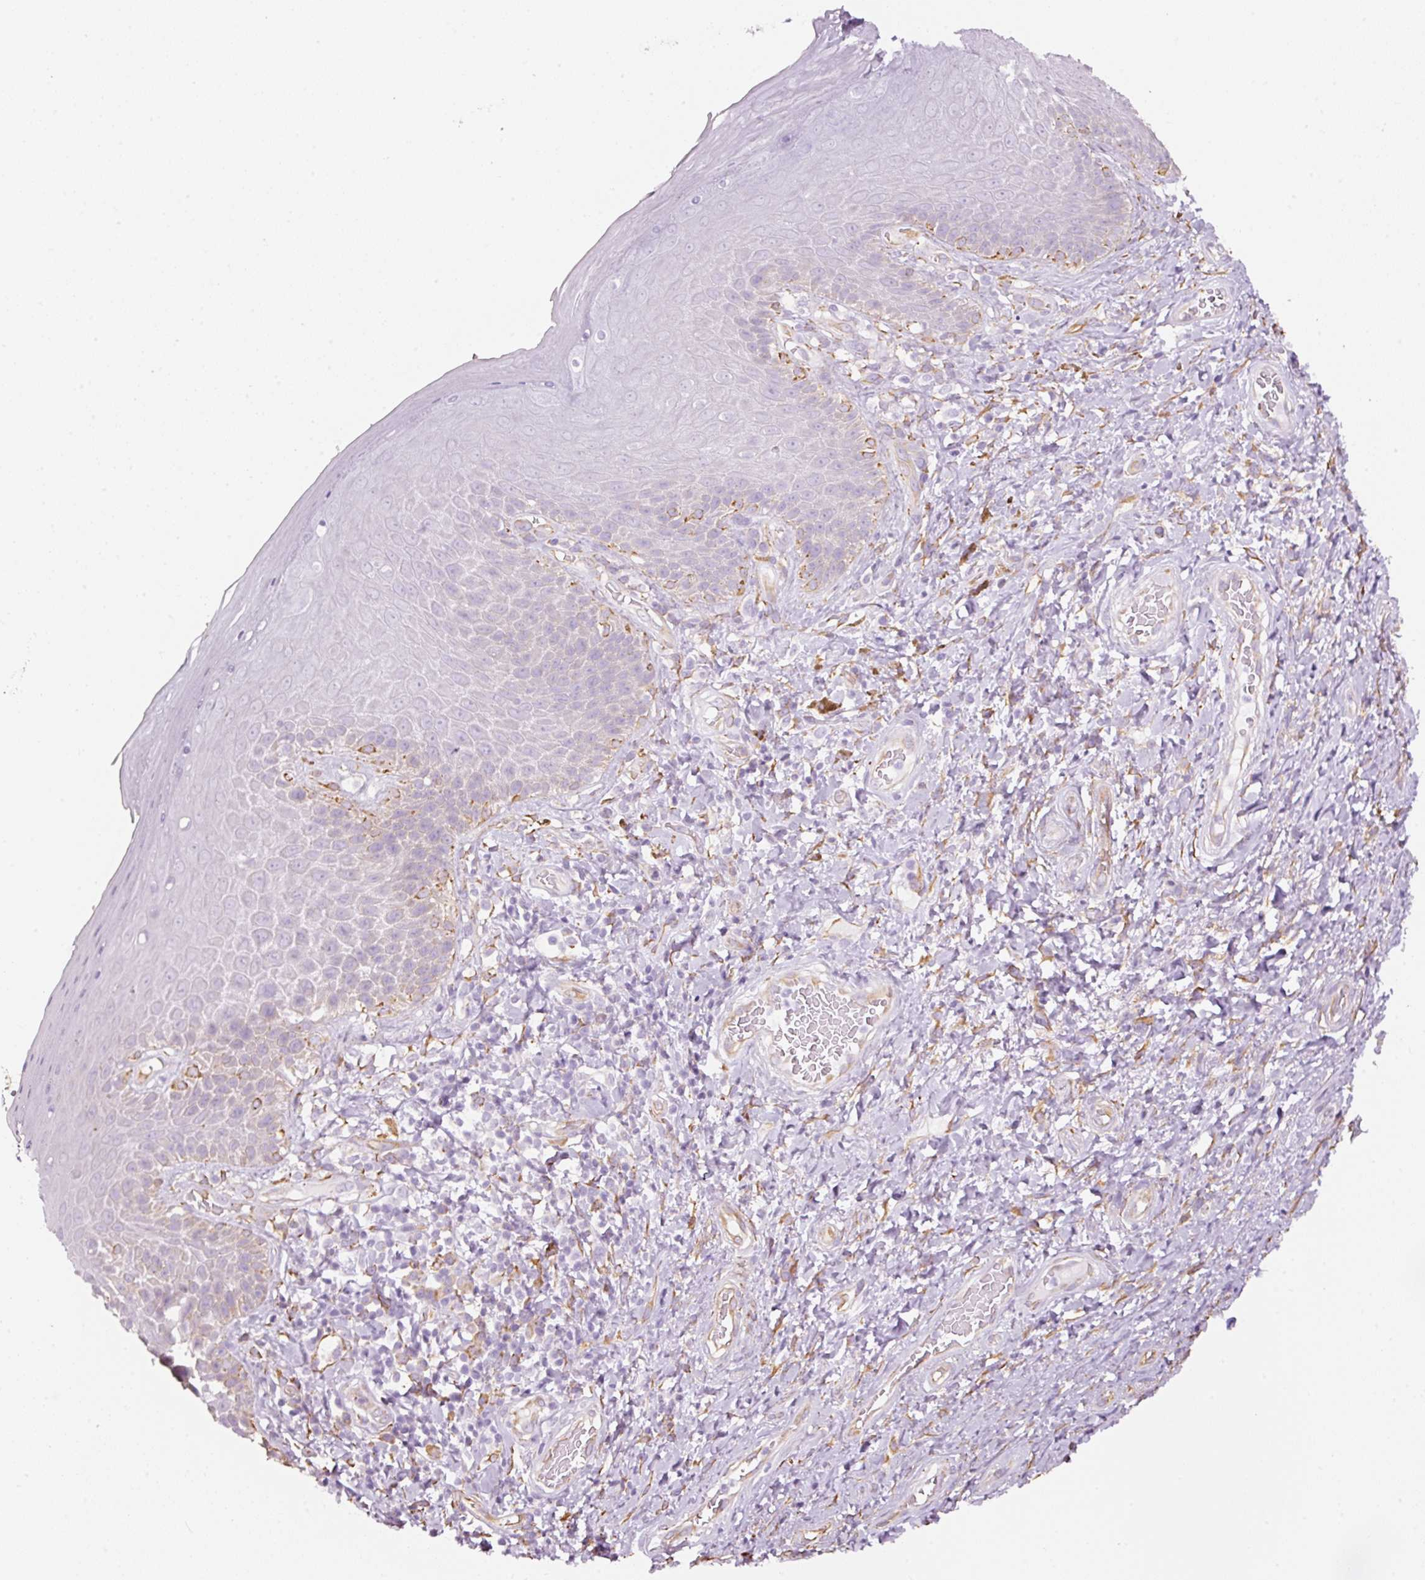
{"staining": {"intensity": "negative", "quantity": "none", "location": "none"}, "tissue": "skin", "cell_type": "Epidermal cells", "image_type": "normal", "snomed": [{"axis": "morphology", "description": "Normal tissue, NOS"}, {"axis": "topography", "description": "Anal"}, {"axis": "topography", "description": "Peripheral nerve tissue"}], "caption": "Image shows no protein positivity in epidermal cells of normal skin. Nuclei are stained in blue.", "gene": "GCG", "patient": {"sex": "male", "age": 53}}